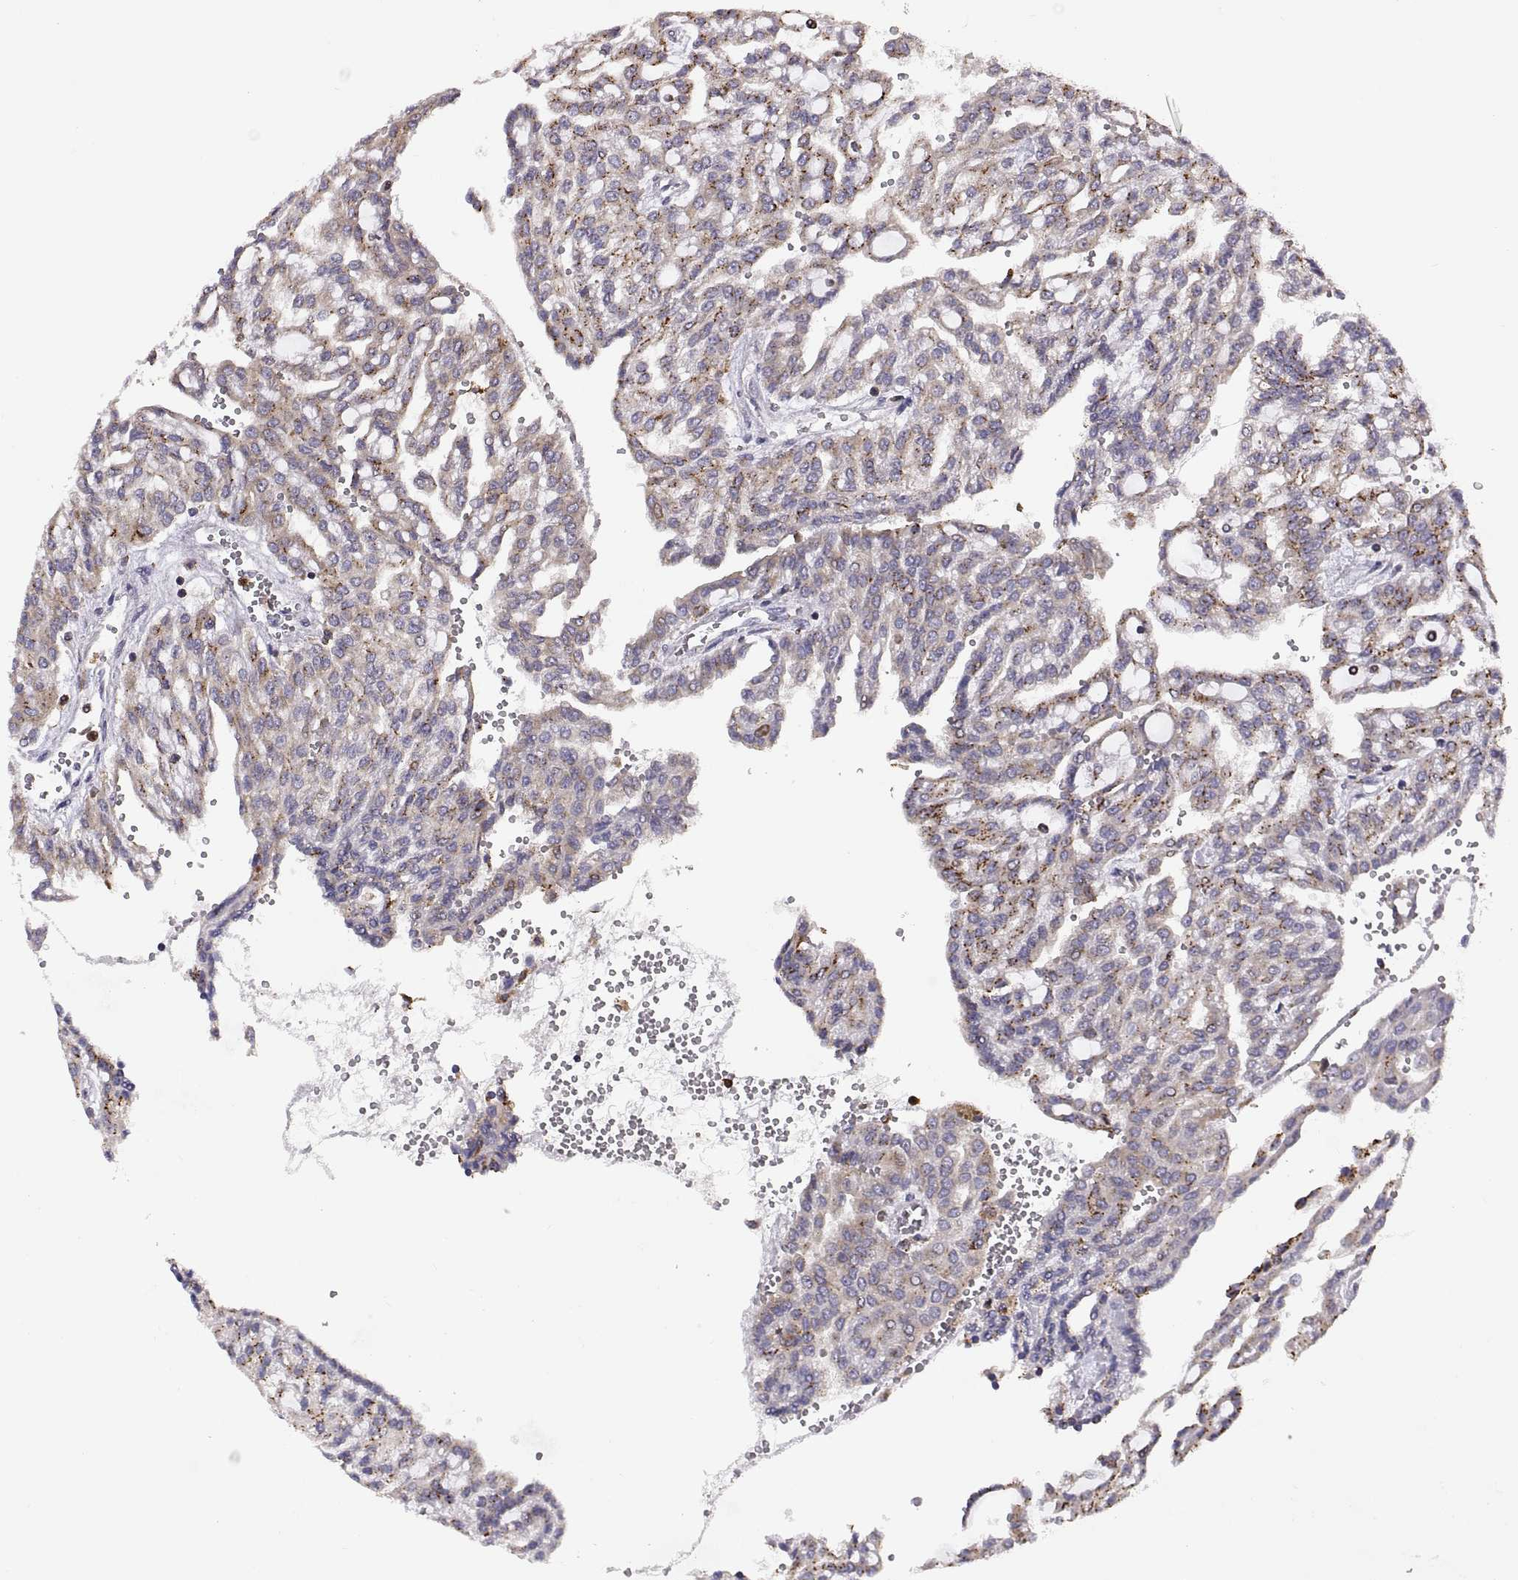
{"staining": {"intensity": "strong", "quantity": "25%-75%", "location": "cytoplasmic/membranous"}, "tissue": "renal cancer", "cell_type": "Tumor cells", "image_type": "cancer", "snomed": [{"axis": "morphology", "description": "Adenocarcinoma, NOS"}, {"axis": "topography", "description": "Kidney"}], "caption": "Immunohistochemical staining of renal cancer displays high levels of strong cytoplasmic/membranous protein expression in approximately 25%-75% of tumor cells.", "gene": "ACAP1", "patient": {"sex": "male", "age": 63}}